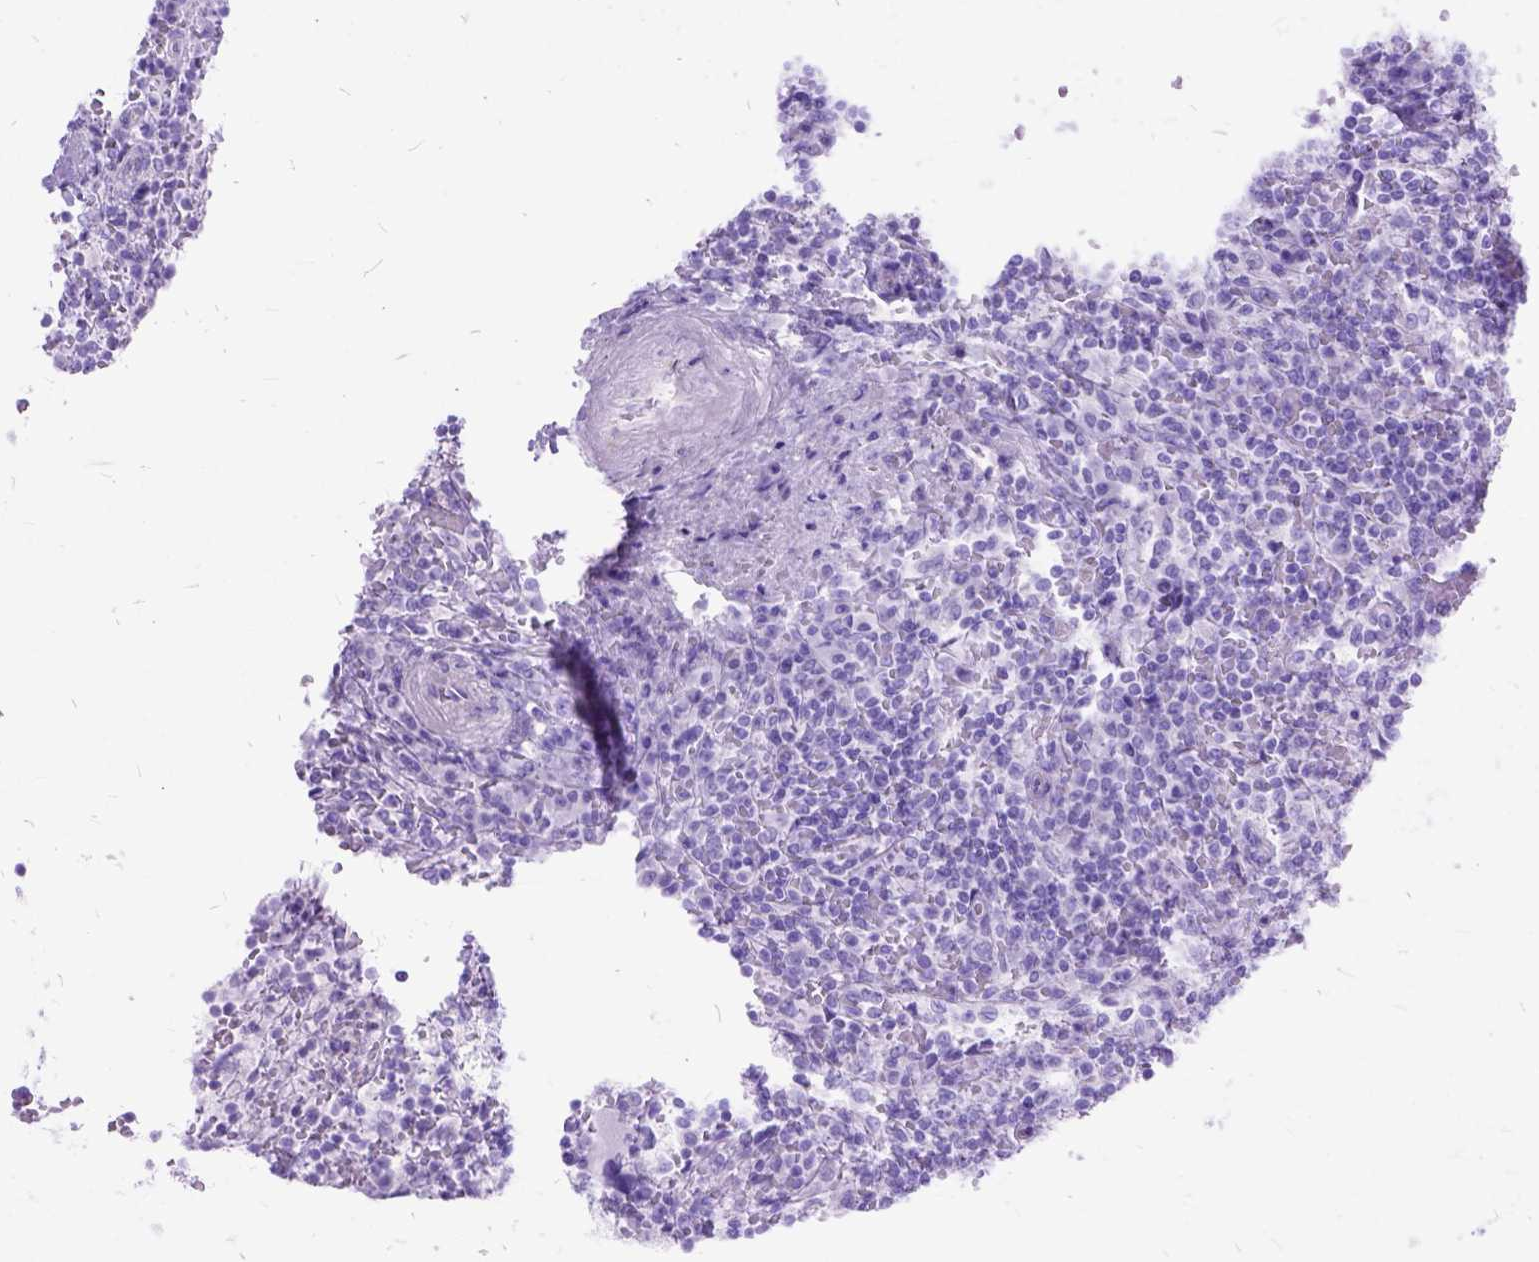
{"staining": {"intensity": "negative", "quantity": "none", "location": "none"}, "tissue": "lymphoma", "cell_type": "Tumor cells", "image_type": "cancer", "snomed": [{"axis": "morphology", "description": "Malignant lymphoma, non-Hodgkin's type, Low grade"}, {"axis": "topography", "description": "Spleen"}], "caption": "Tumor cells are negative for protein expression in human lymphoma. (DAB (3,3'-diaminobenzidine) immunohistochemistry (IHC), high magnification).", "gene": "DNAH2", "patient": {"sex": "male", "age": 62}}